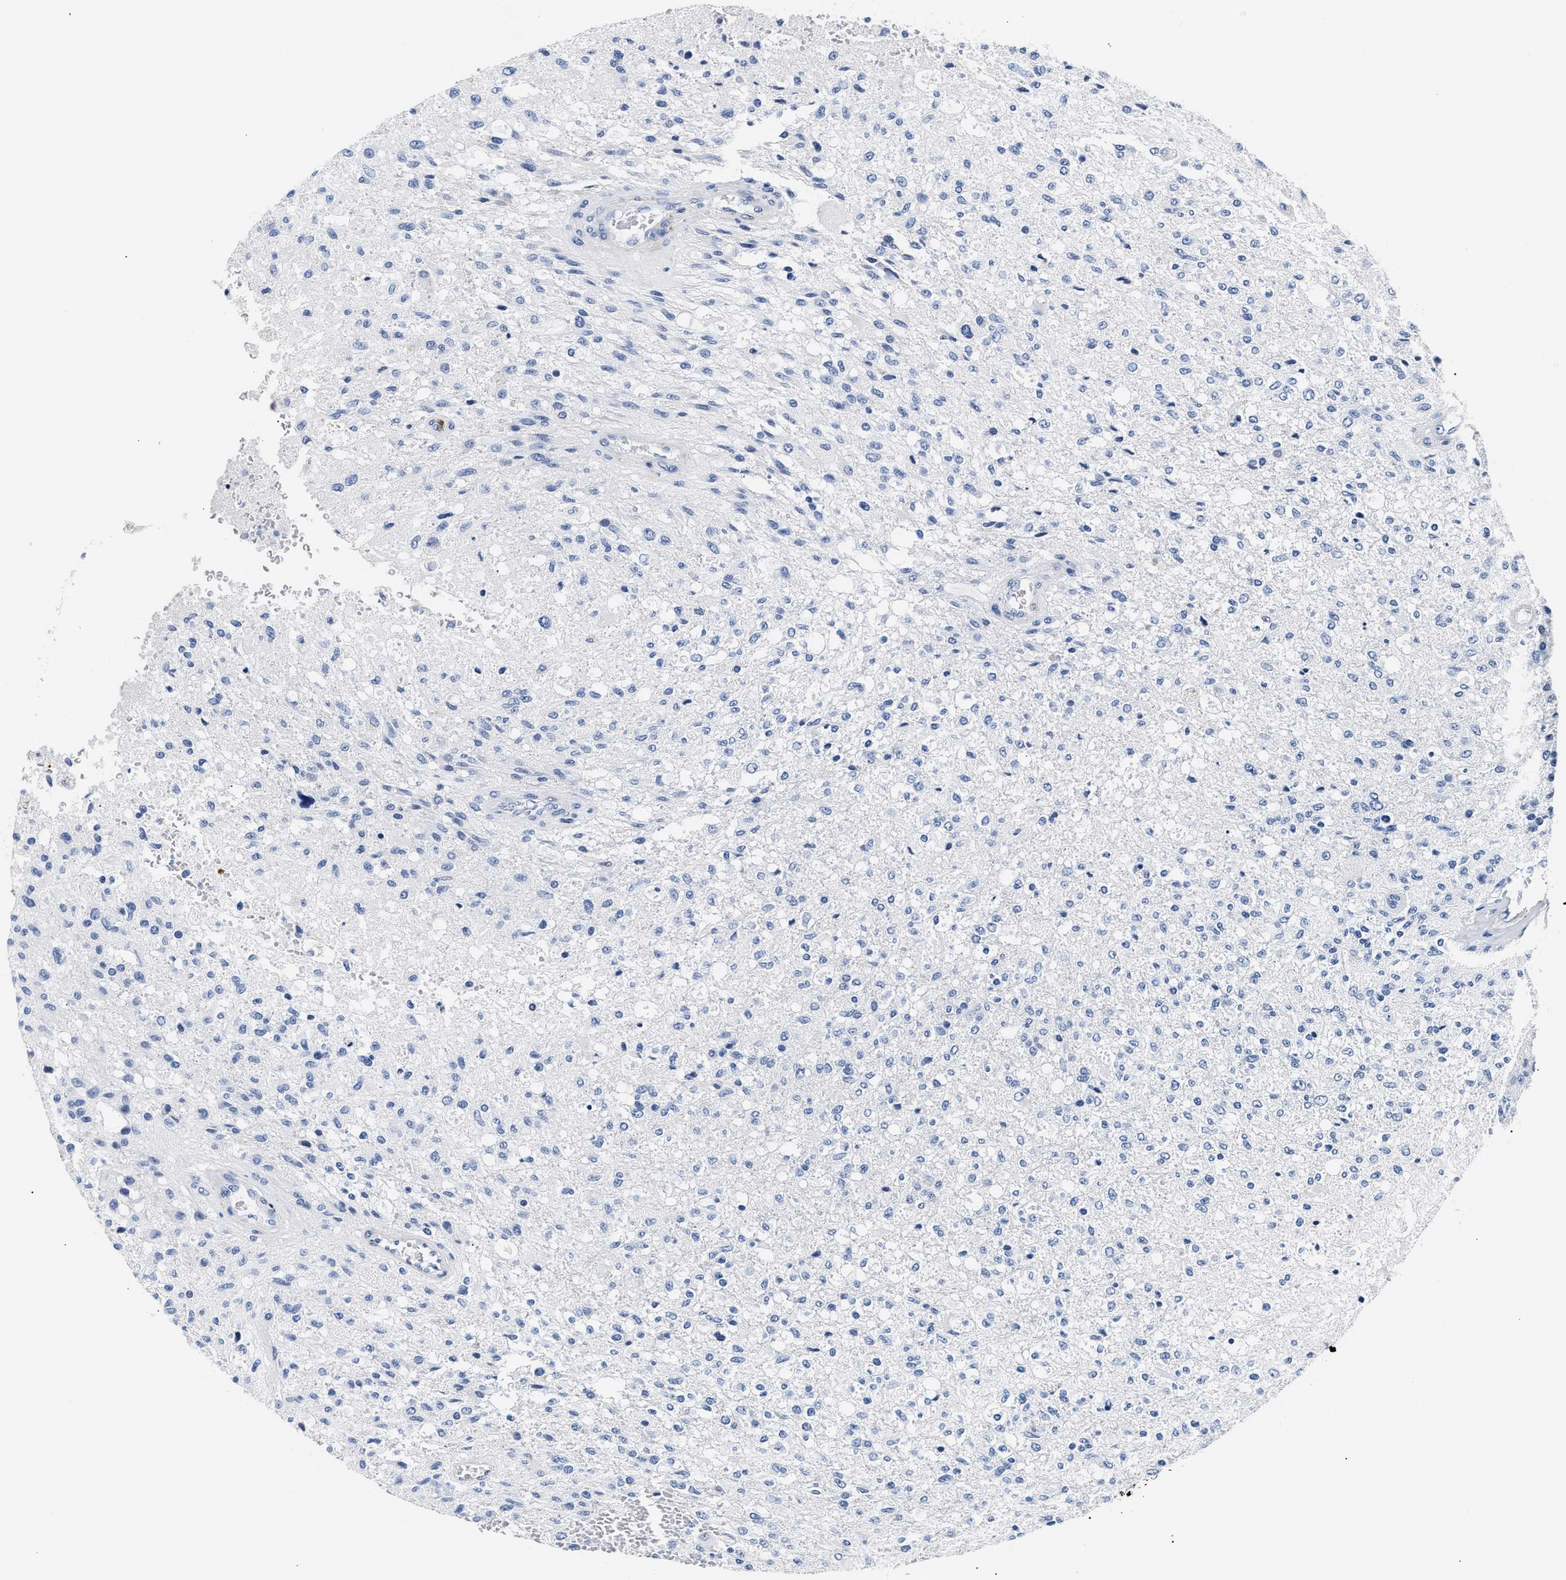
{"staining": {"intensity": "negative", "quantity": "none", "location": "none"}, "tissue": "glioma", "cell_type": "Tumor cells", "image_type": "cancer", "snomed": [{"axis": "morphology", "description": "Normal tissue, NOS"}, {"axis": "morphology", "description": "Glioma, malignant, High grade"}, {"axis": "topography", "description": "Cerebral cortex"}], "caption": "High power microscopy image of an IHC image of high-grade glioma (malignant), revealing no significant positivity in tumor cells.", "gene": "TRIM29", "patient": {"sex": "male", "age": 77}}